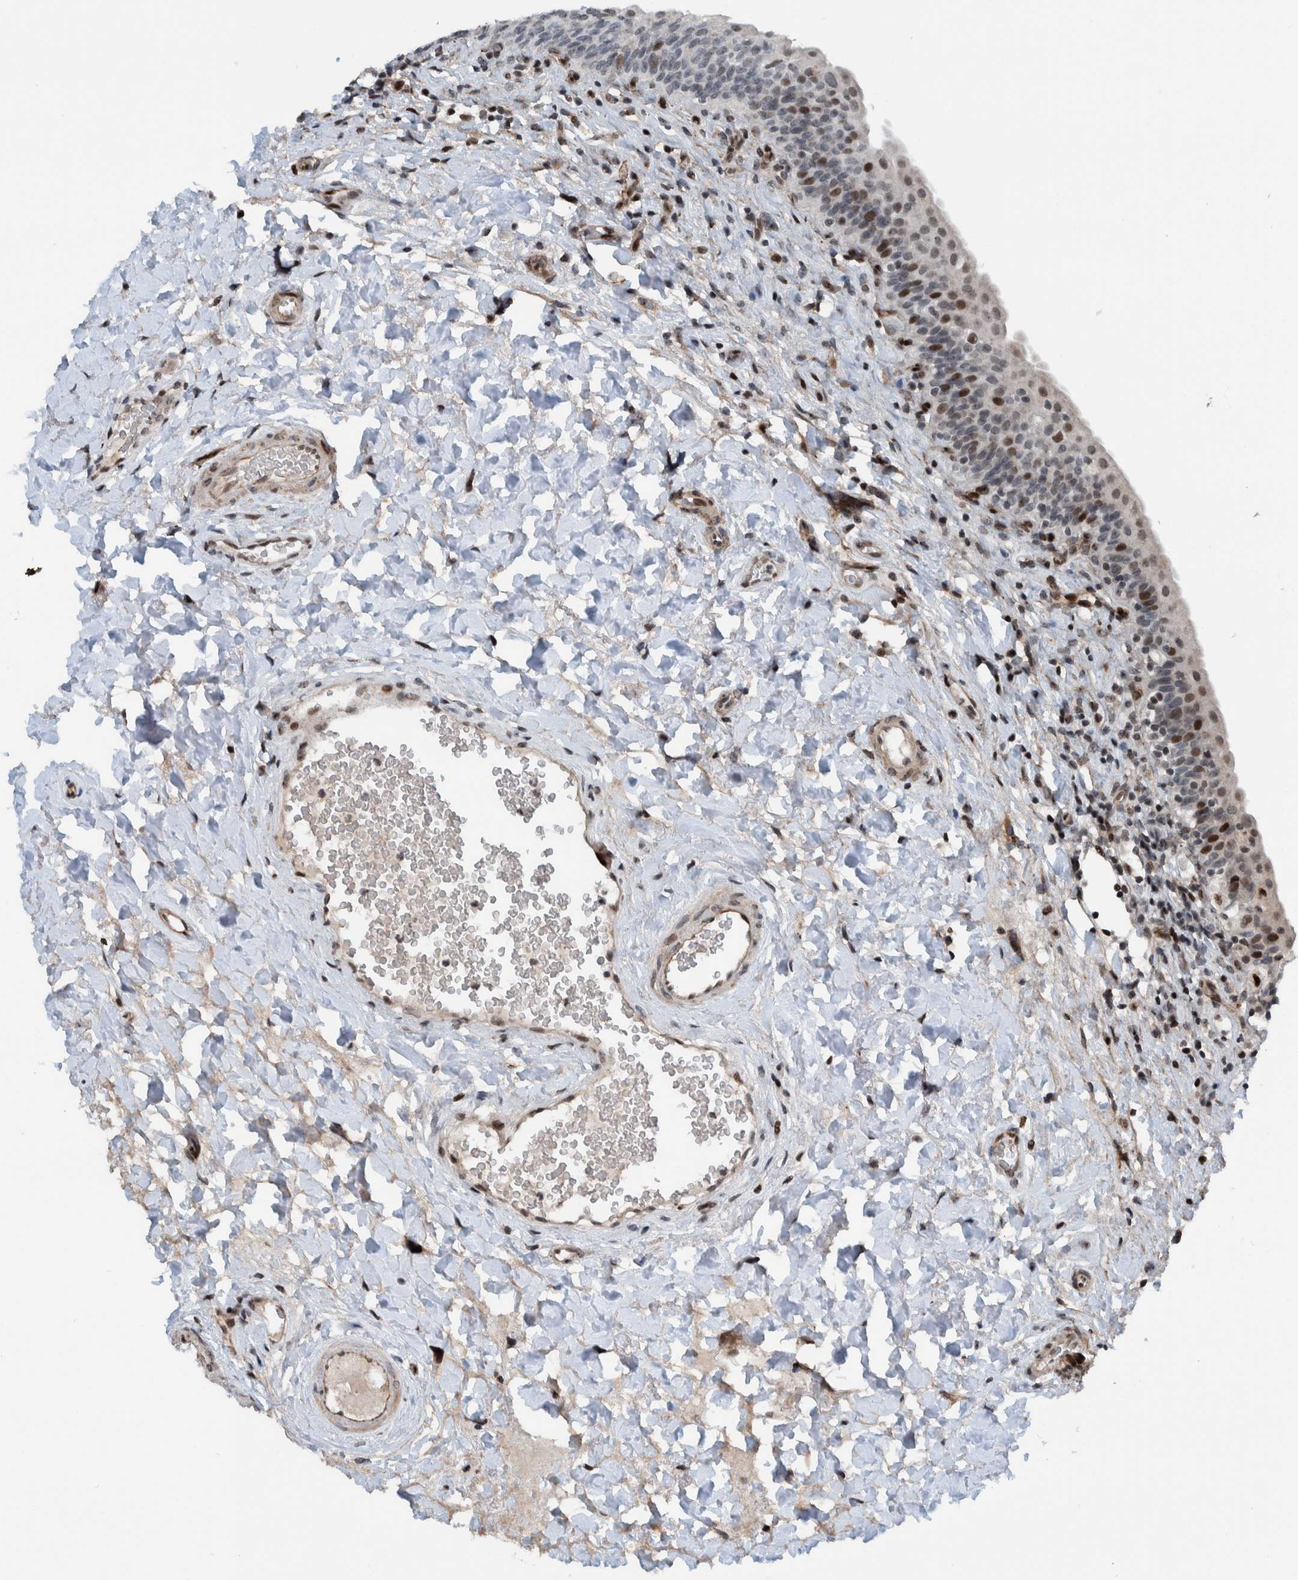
{"staining": {"intensity": "moderate", "quantity": "<25%", "location": "nuclear"}, "tissue": "urinary bladder", "cell_type": "Urothelial cells", "image_type": "normal", "snomed": [{"axis": "morphology", "description": "Normal tissue, NOS"}, {"axis": "topography", "description": "Urinary bladder"}], "caption": "Urinary bladder was stained to show a protein in brown. There is low levels of moderate nuclear positivity in about <25% of urothelial cells. The staining was performed using DAB (3,3'-diaminobenzidine), with brown indicating positive protein expression. Nuclei are stained blue with hematoxylin.", "gene": "ZNF366", "patient": {"sex": "male", "age": 83}}